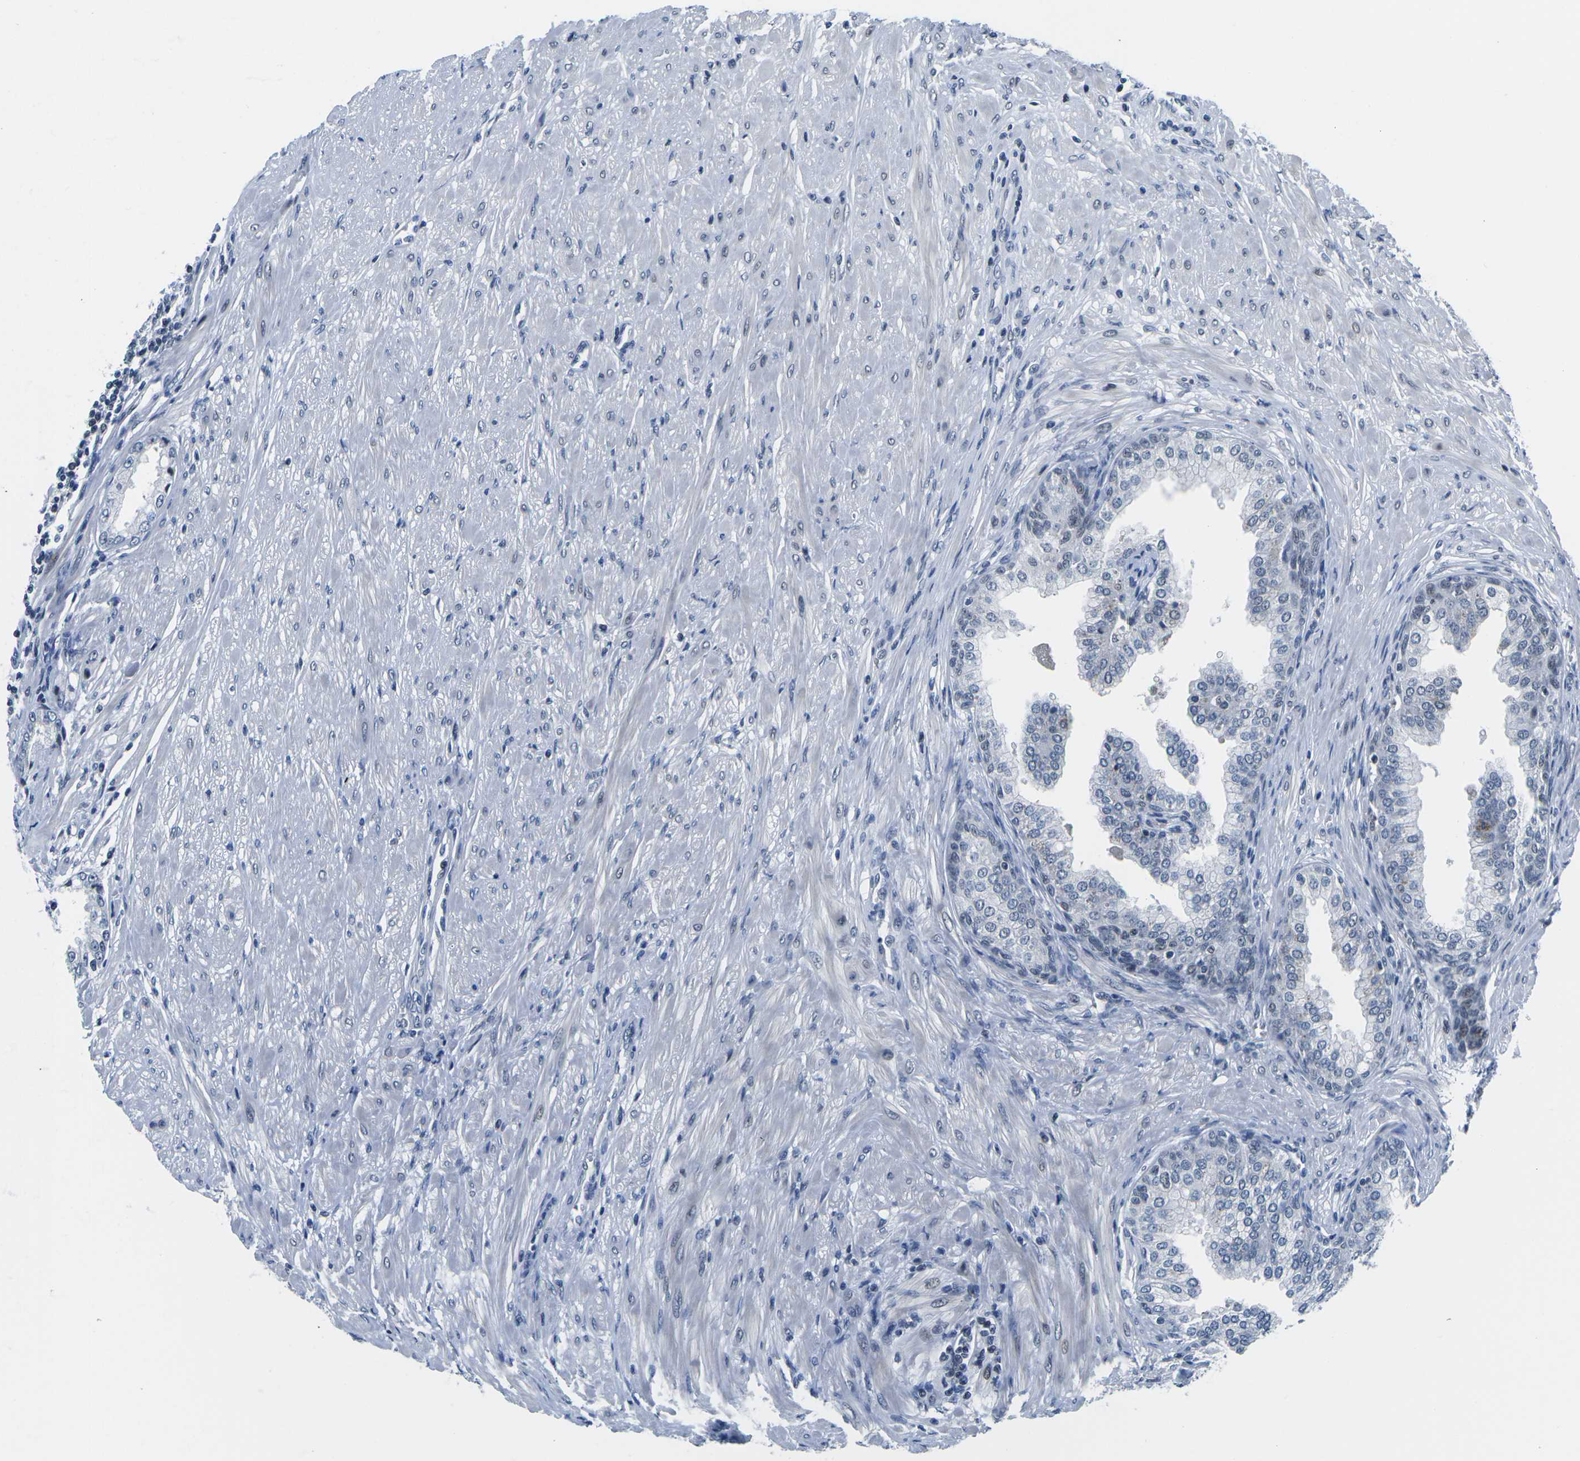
{"staining": {"intensity": "negative", "quantity": "none", "location": "none"}, "tissue": "prostate cancer", "cell_type": "Tumor cells", "image_type": "cancer", "snomed": [{"axis": "morphology", "description": "Adenocarcinoma, High grade"}, {"axis": "topography", "description": "Prostate"}], "caption": "The micrograph reveals no staining of tumor cells in prostate adenocarcinoma (high-grade).", "gene": "PRPF8", "patient": {"sex": "male", "age": 59}}